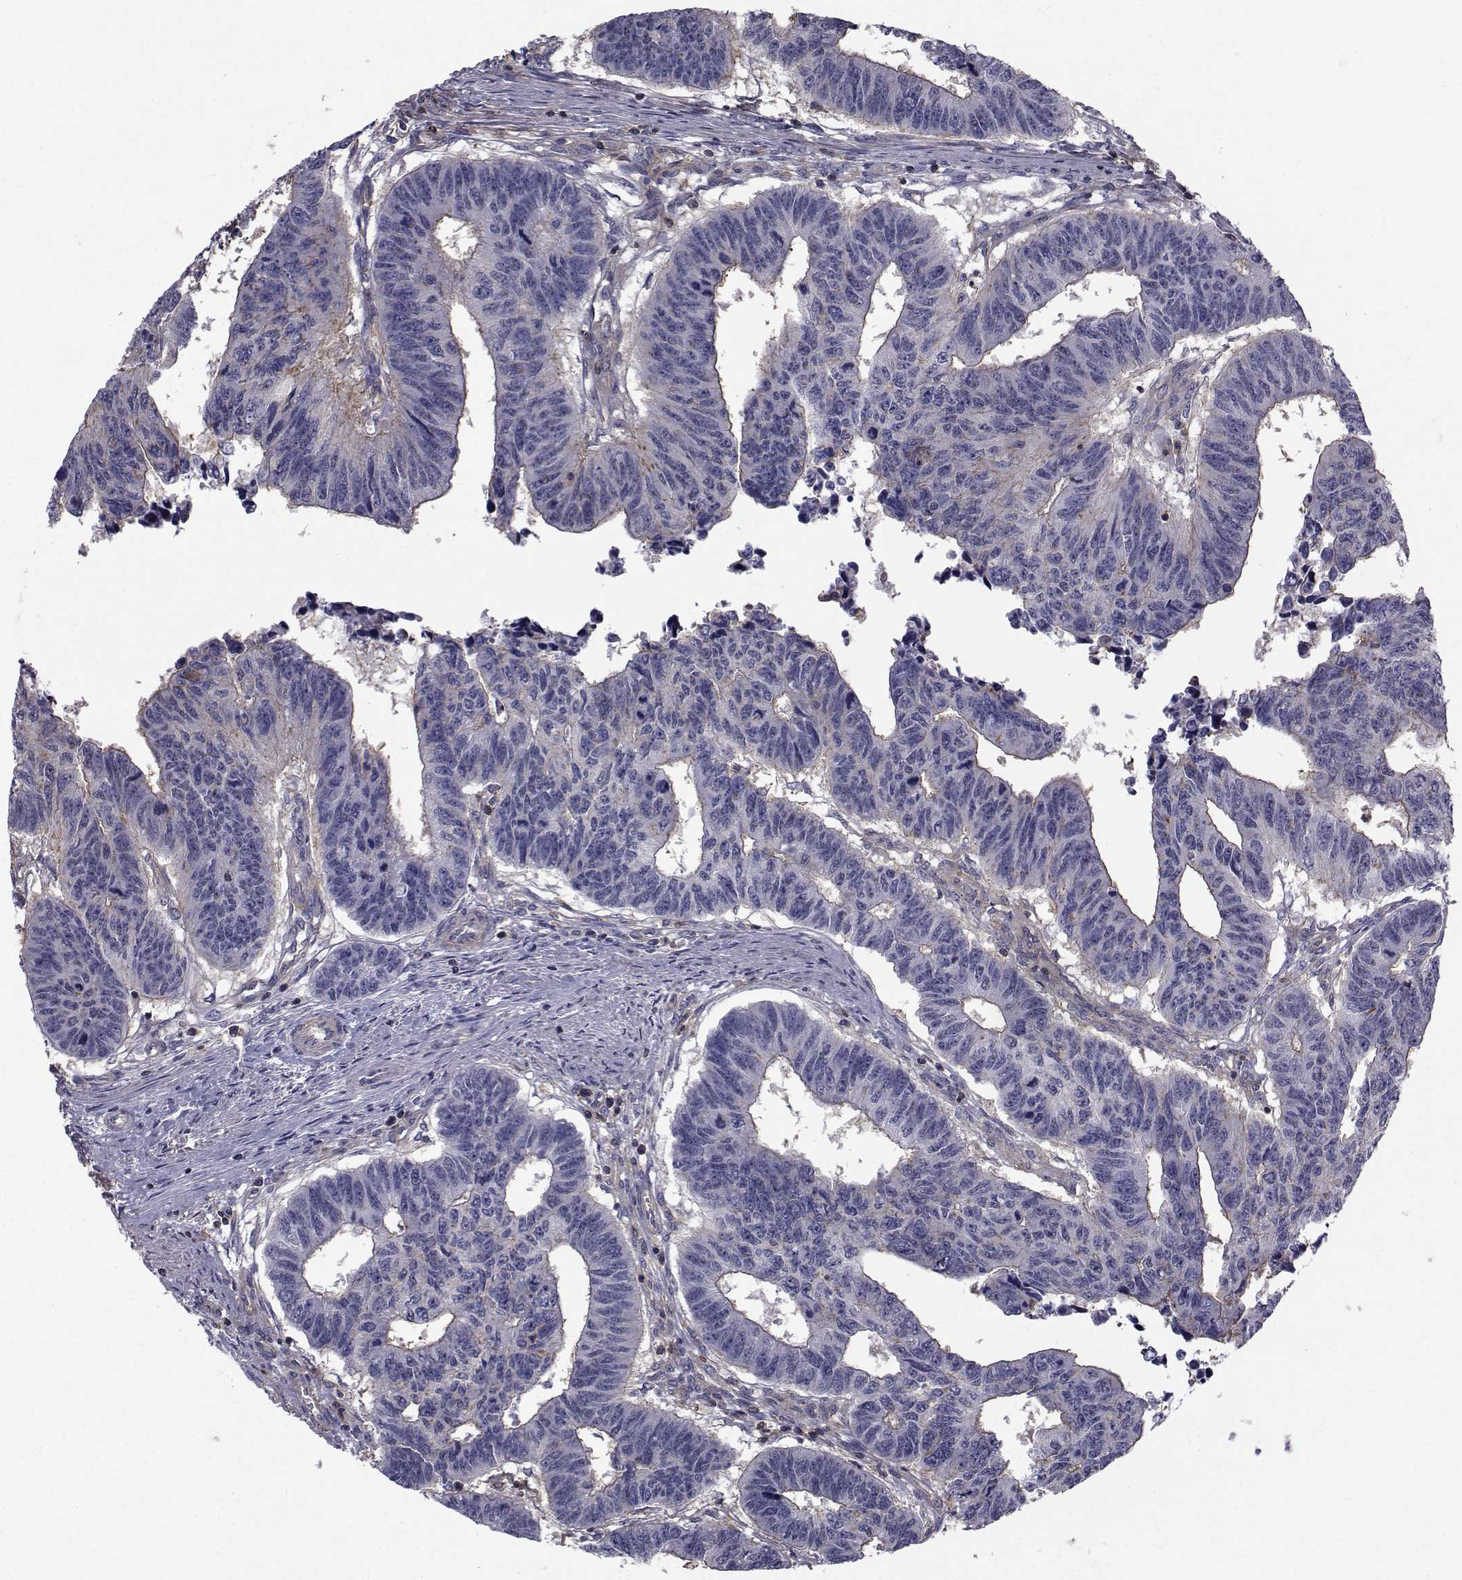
{"staining": {"intensity": "moderate", "quantity": "<25%", "location": "cytoplasmic/membranous"}, "tissue": "colorectal cancer", "cell_type": "Tumor cells", "image_type": "cancer", "snomed": [{"axis": "morphology", "description": "Adenocarcinoma, NOS"}, {"axis": "topography", "description": "Rectum"}], "caption": "IHC (DAB (3,3'-diaminobenzidine)) staining of human colorectal cancer (adenocarcinoma) demonstrates moderate cytoplasmic/membranous protein positivity in about <25% of tumor cells.", "gene": "FDXR", "patient": {"sex": "female", "age": 85}}